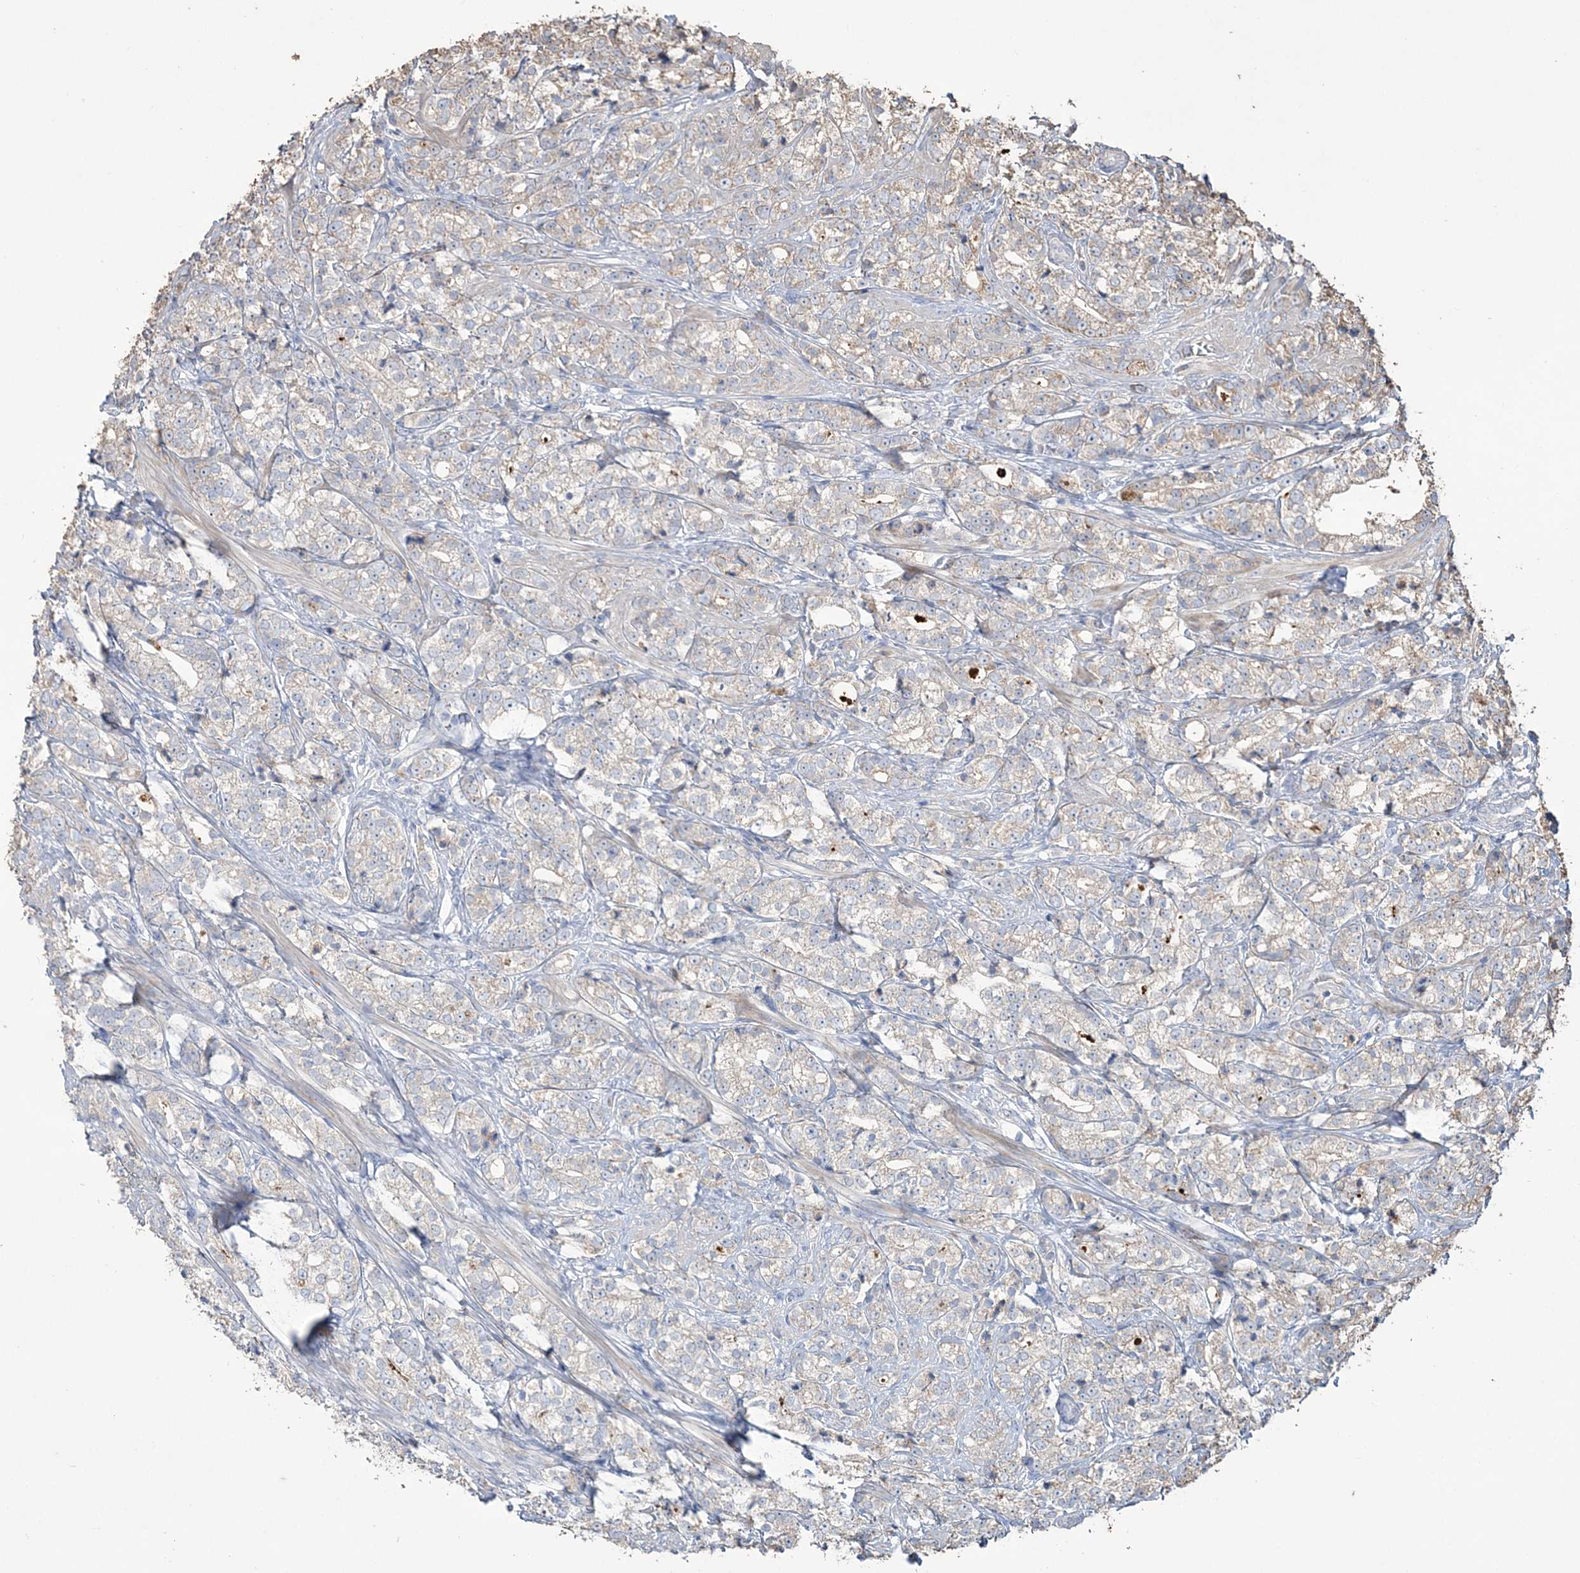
{"staining": {"intensity": "weak", "quantity": "<25%", "location": "cytoplasmic/membranous"}, "tissue": "prostate cancer", "cell_type": "Tumor cells", "image_type": "cancer", "snomed": [{"axis": "morphology", "description": "Adenocarcinoma, High grade"}, {"axis": "topography", "description": "Prostate"}], "caption": "Prostate cancer (high-grade adenocarcinoma) was stained to show a protein in brown. There is no significant positivity in tumor cells.", "gene": "SFMBT2", "patient": {"sex": "male", "age": 69}}